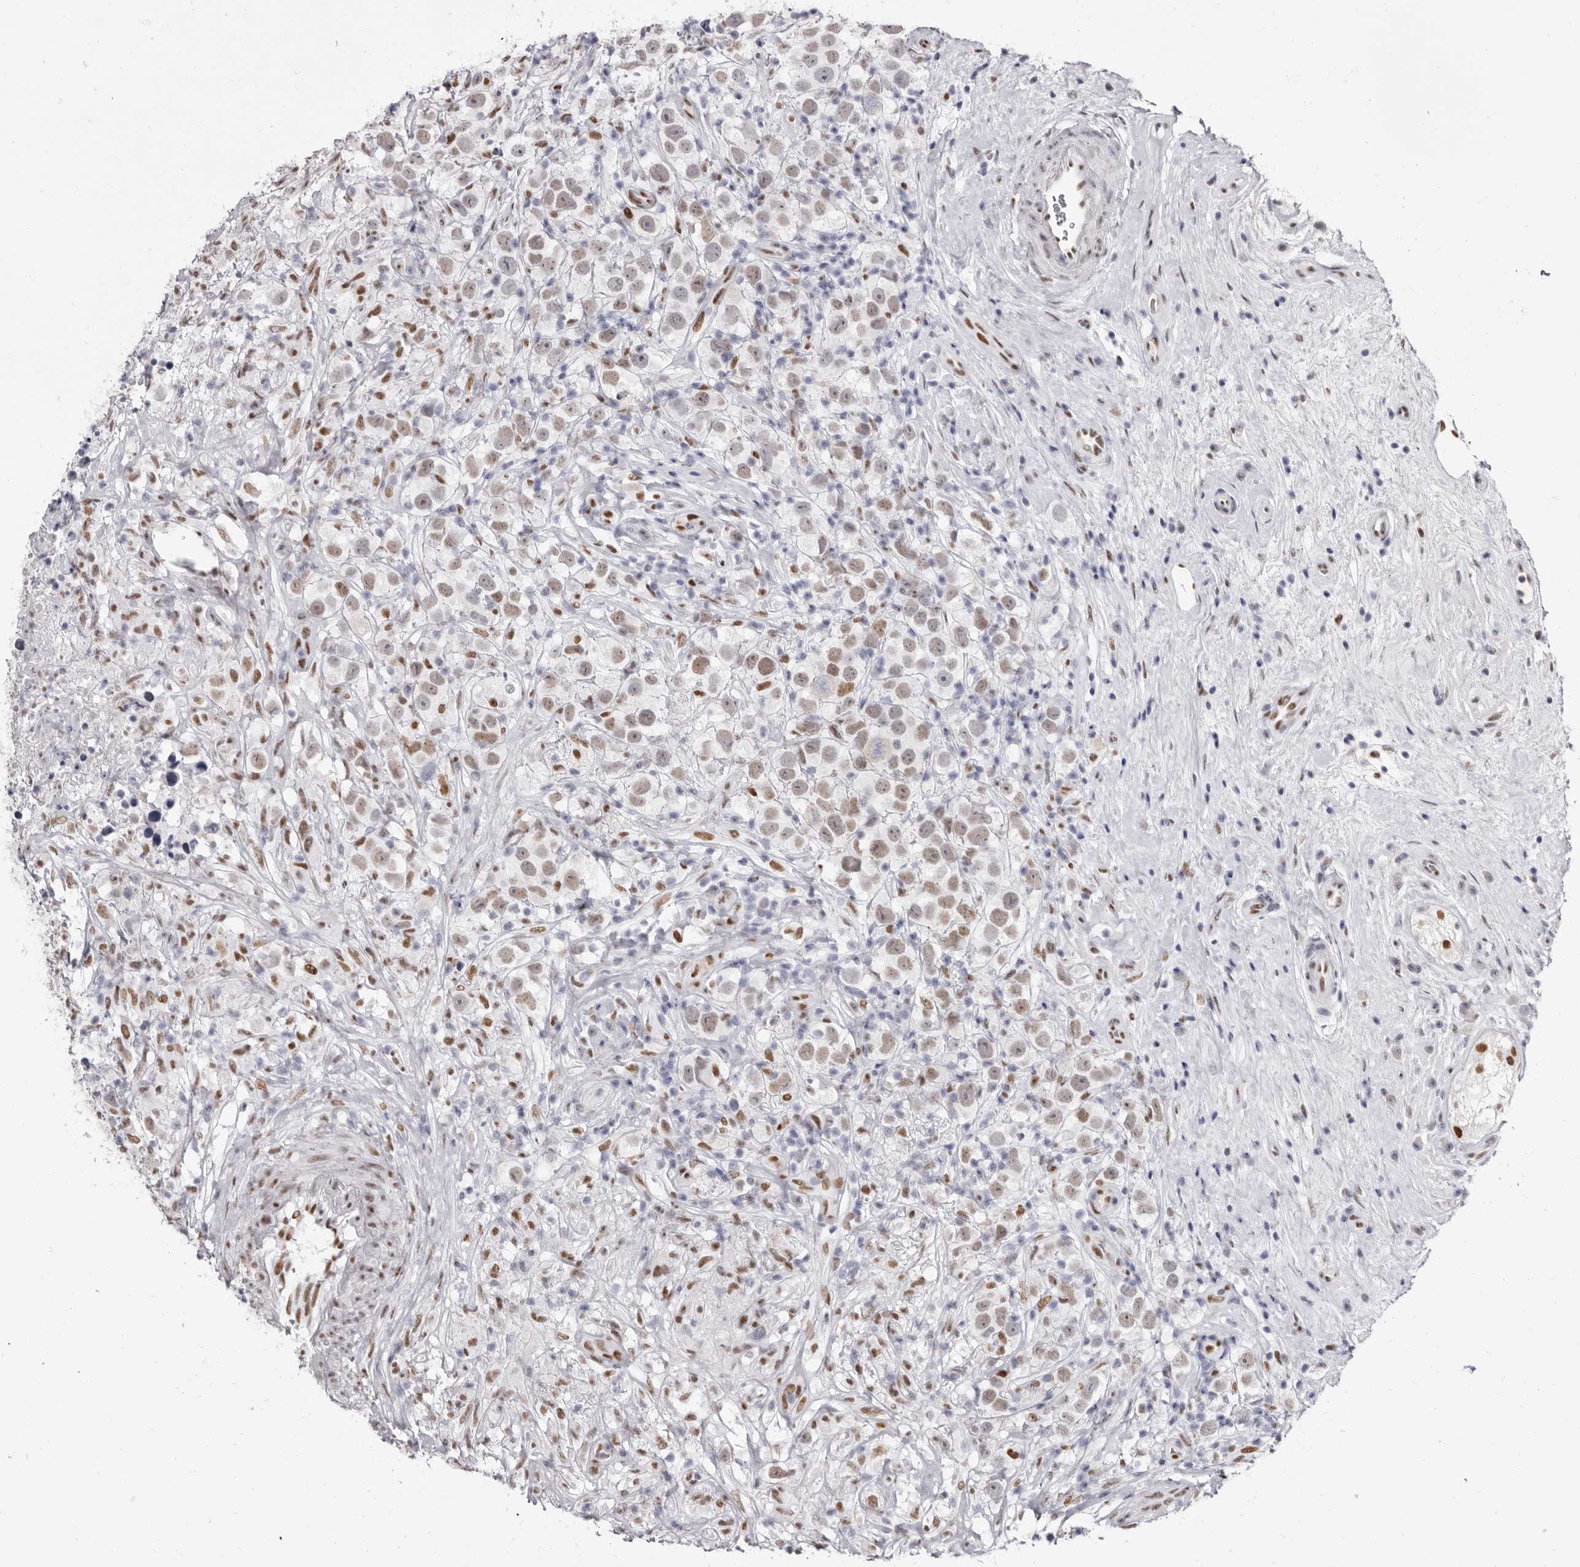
{"staining": {"intensity": "weak", "quantity": ">75%", "location": "nuclear"}, "tissue": "testis cancer", "cell_type": "Tumor cells", "image_type": "cancer", "snomed": [{"axis": "morphology", "description": "Seminoma, NOS"}, {"axis": "topography", "description": "Testis"}], "caption": "The immunohistochemical stain labels weak nuclear staining in tumor cells of testis cancer tissue.", "gene": "ZNF326", "patient": {"sex": "male", "age": 49}}